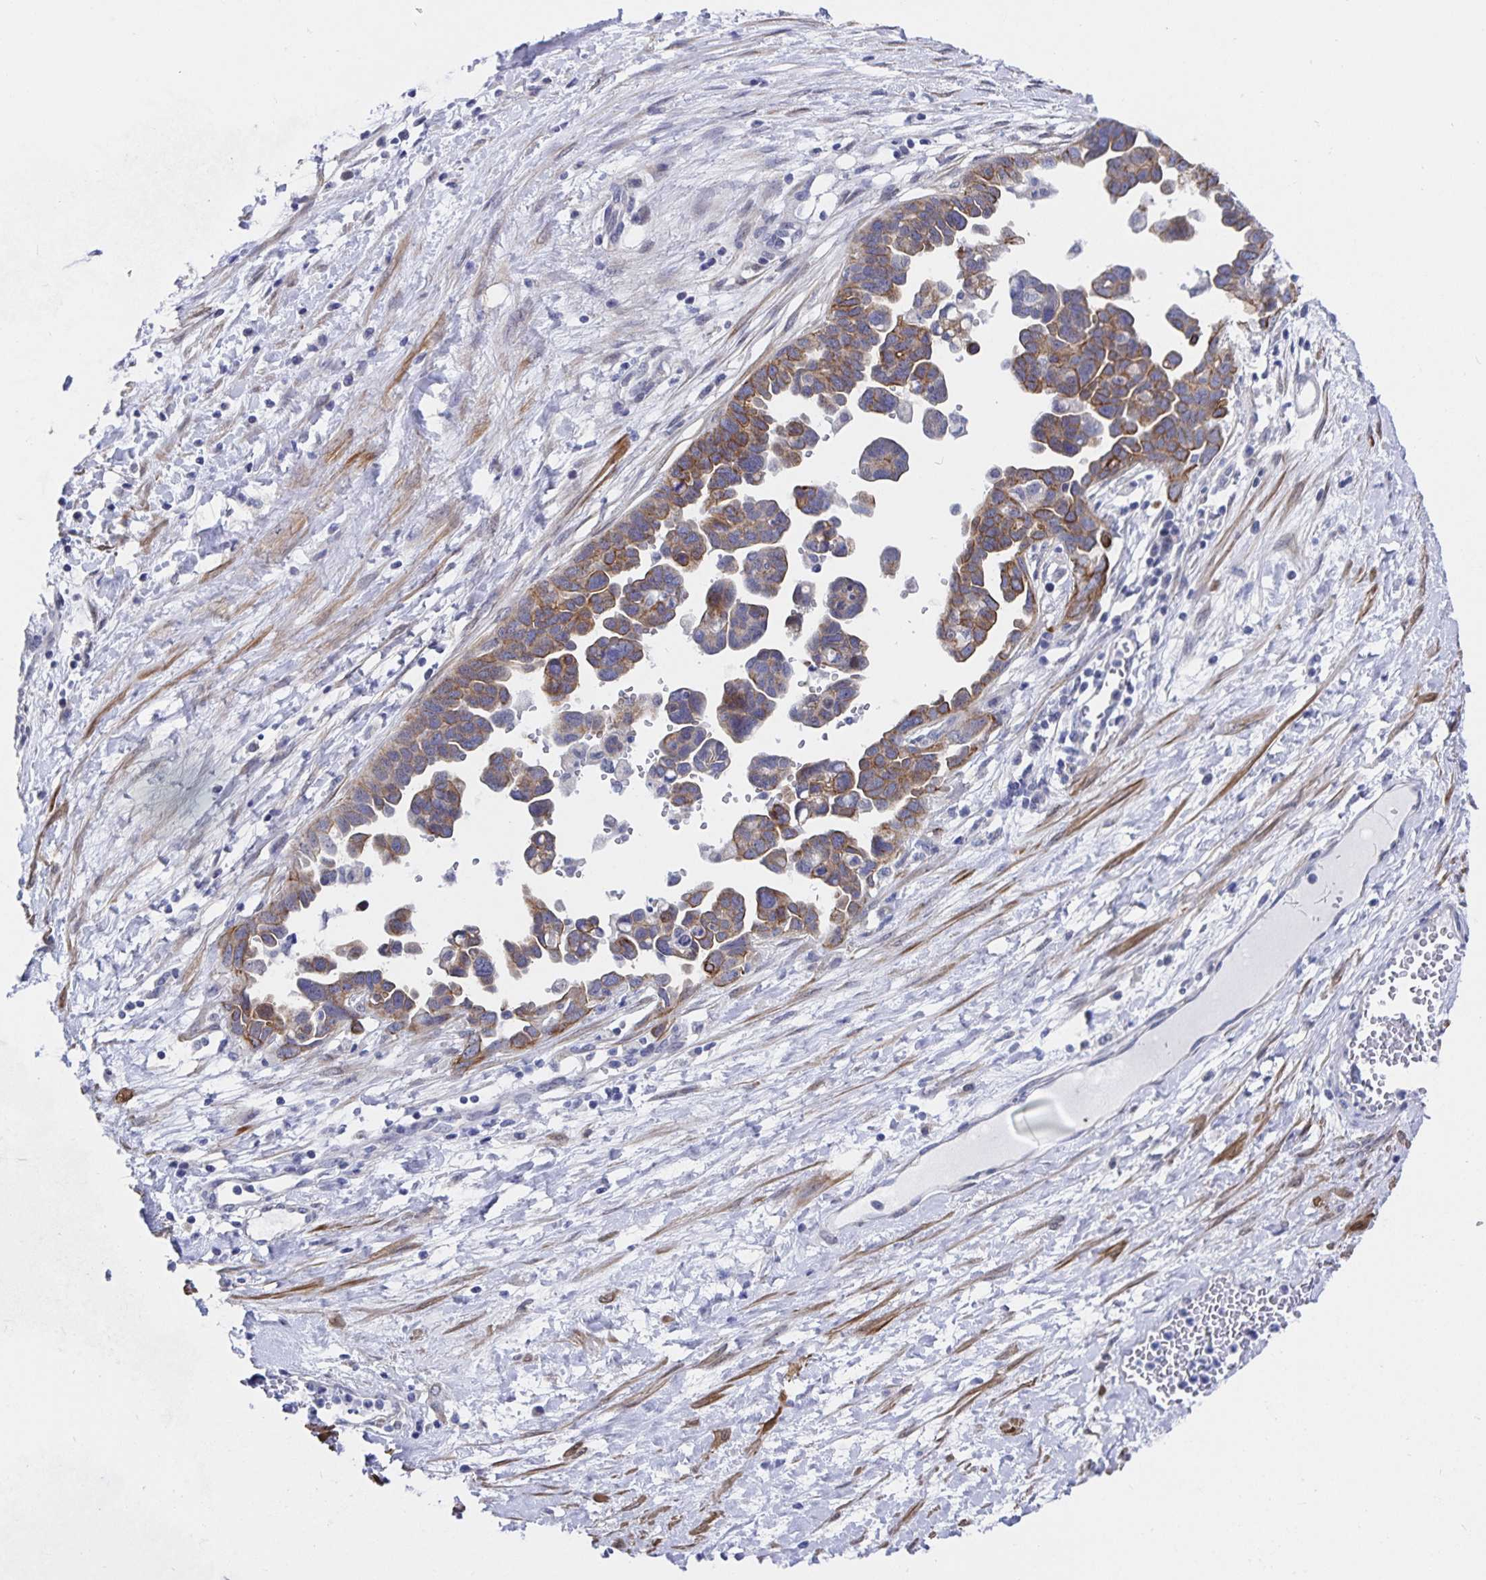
{"staining": {"intensity": "strong", "quantity": "<25%", "location": "cytoplasmic/membranous"}, "tissue": "ovarian cancer", "cell_type": "Tumor cells", "image_type": "cancer", "snomed": [{"axis": "morphology", "description": "Cystadenocarcinoma, serous, NOS"}, {"axis": "topography", "description": "Ovary"}], "caption": "Protein expression analysis of ovarian serous cystadenocarcinoma shows strong cytoplasmic/membranous expression in approximately <25% of tumor cells.", "gene": "ZIK1", "patient": {"sex": "female", "age": 54}}